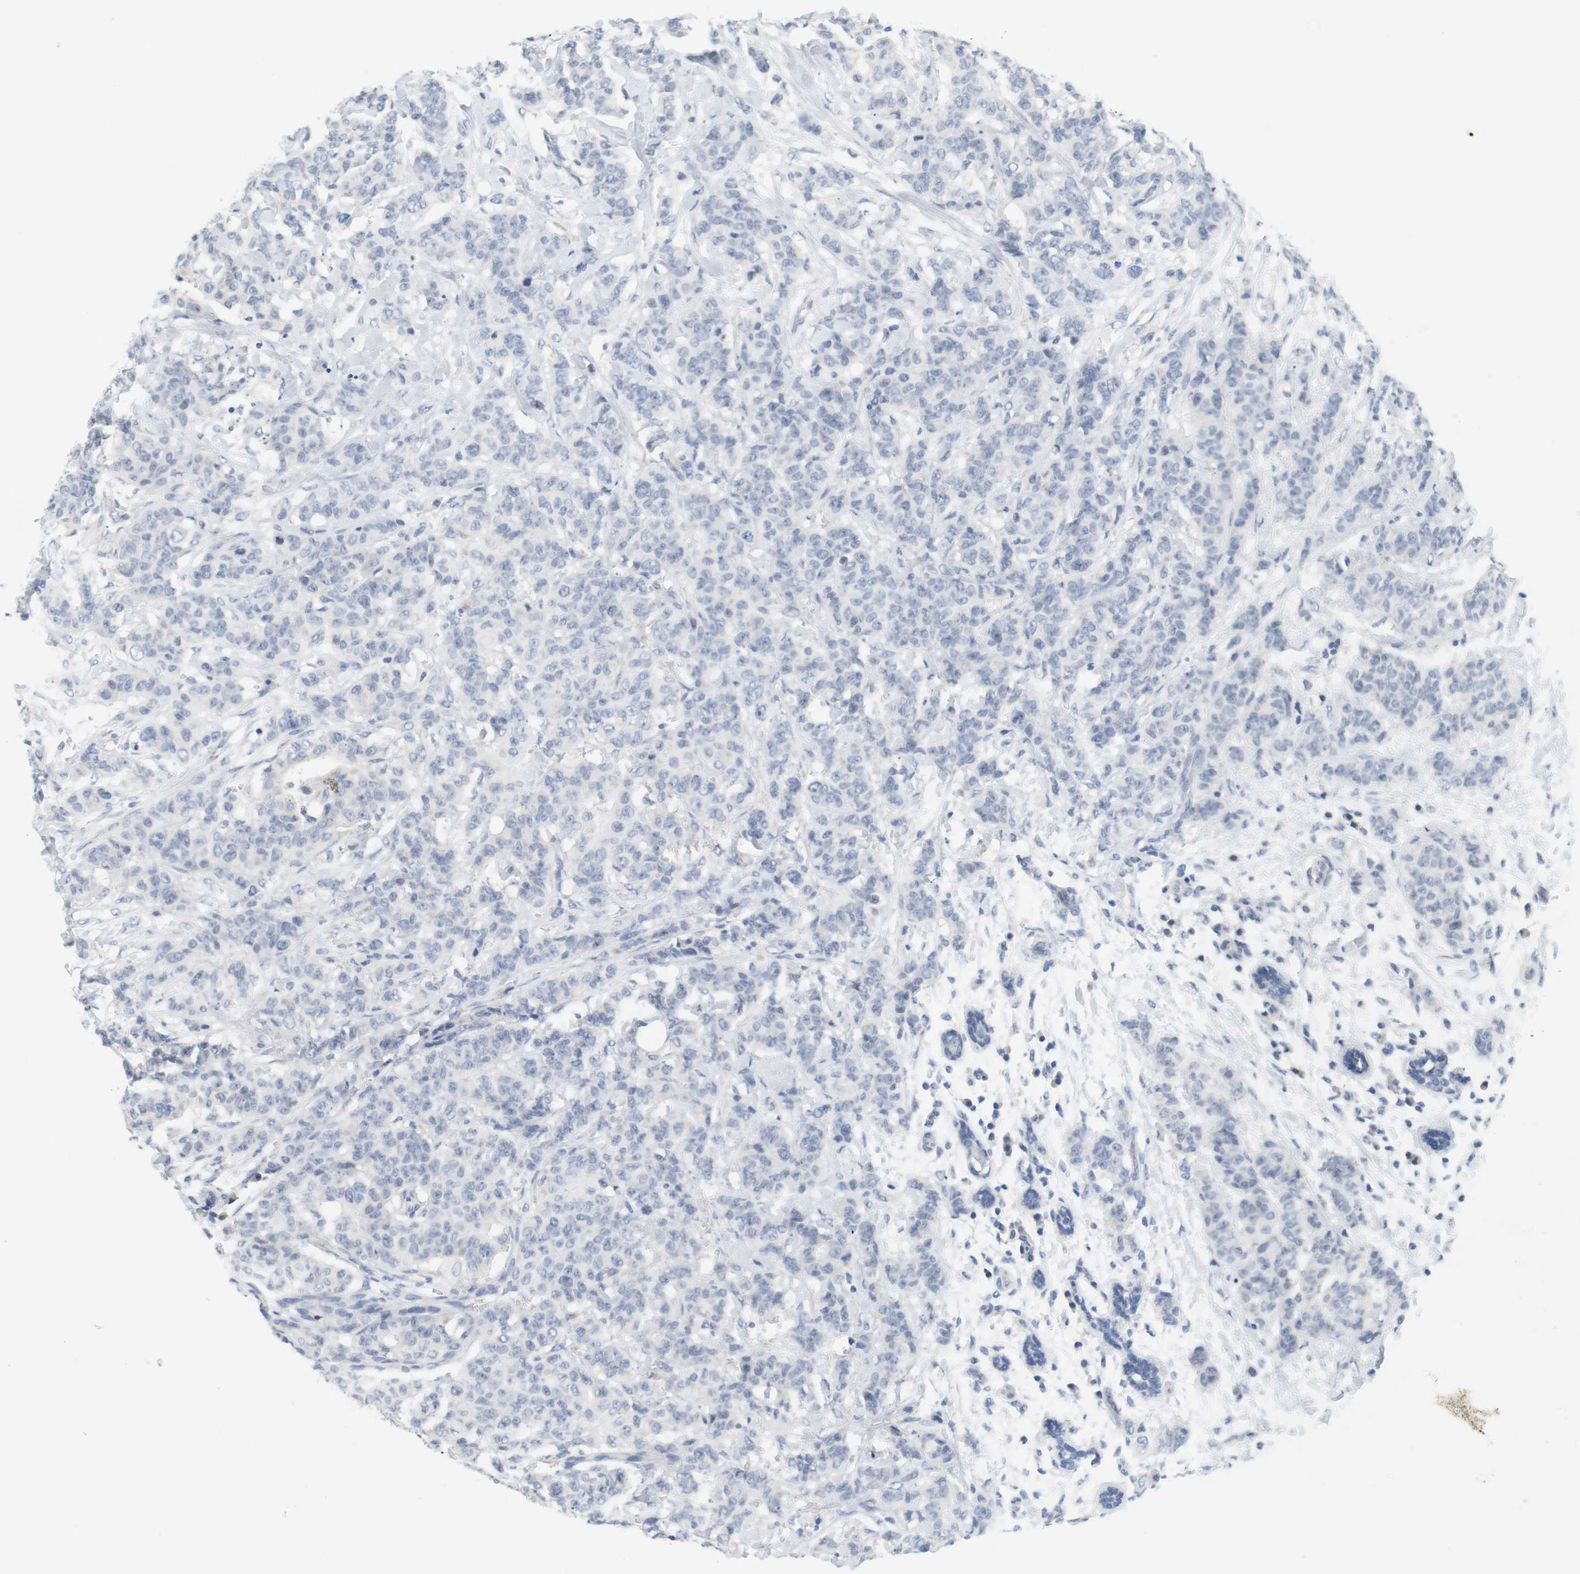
{"staining": {"intensity": "negative", "quantity": "none", "location": "none"}, "tissue": "breast cancer", "cell_type": "Tumor cells", "image_type": "cancer", "snomed": [{"axis": "morphology", "description": "Normal tissue, NOS"}, {"axis": "morphology", "description": "Duct carcinoma"}, {"axis": "topography", "description": "Breast"}], "caption": "Tumor cells are negative for protein expression in human intraductal carcinoma (breast).", "gene": "OPRM1", "patient": {"sex": "female", "age": 40}}